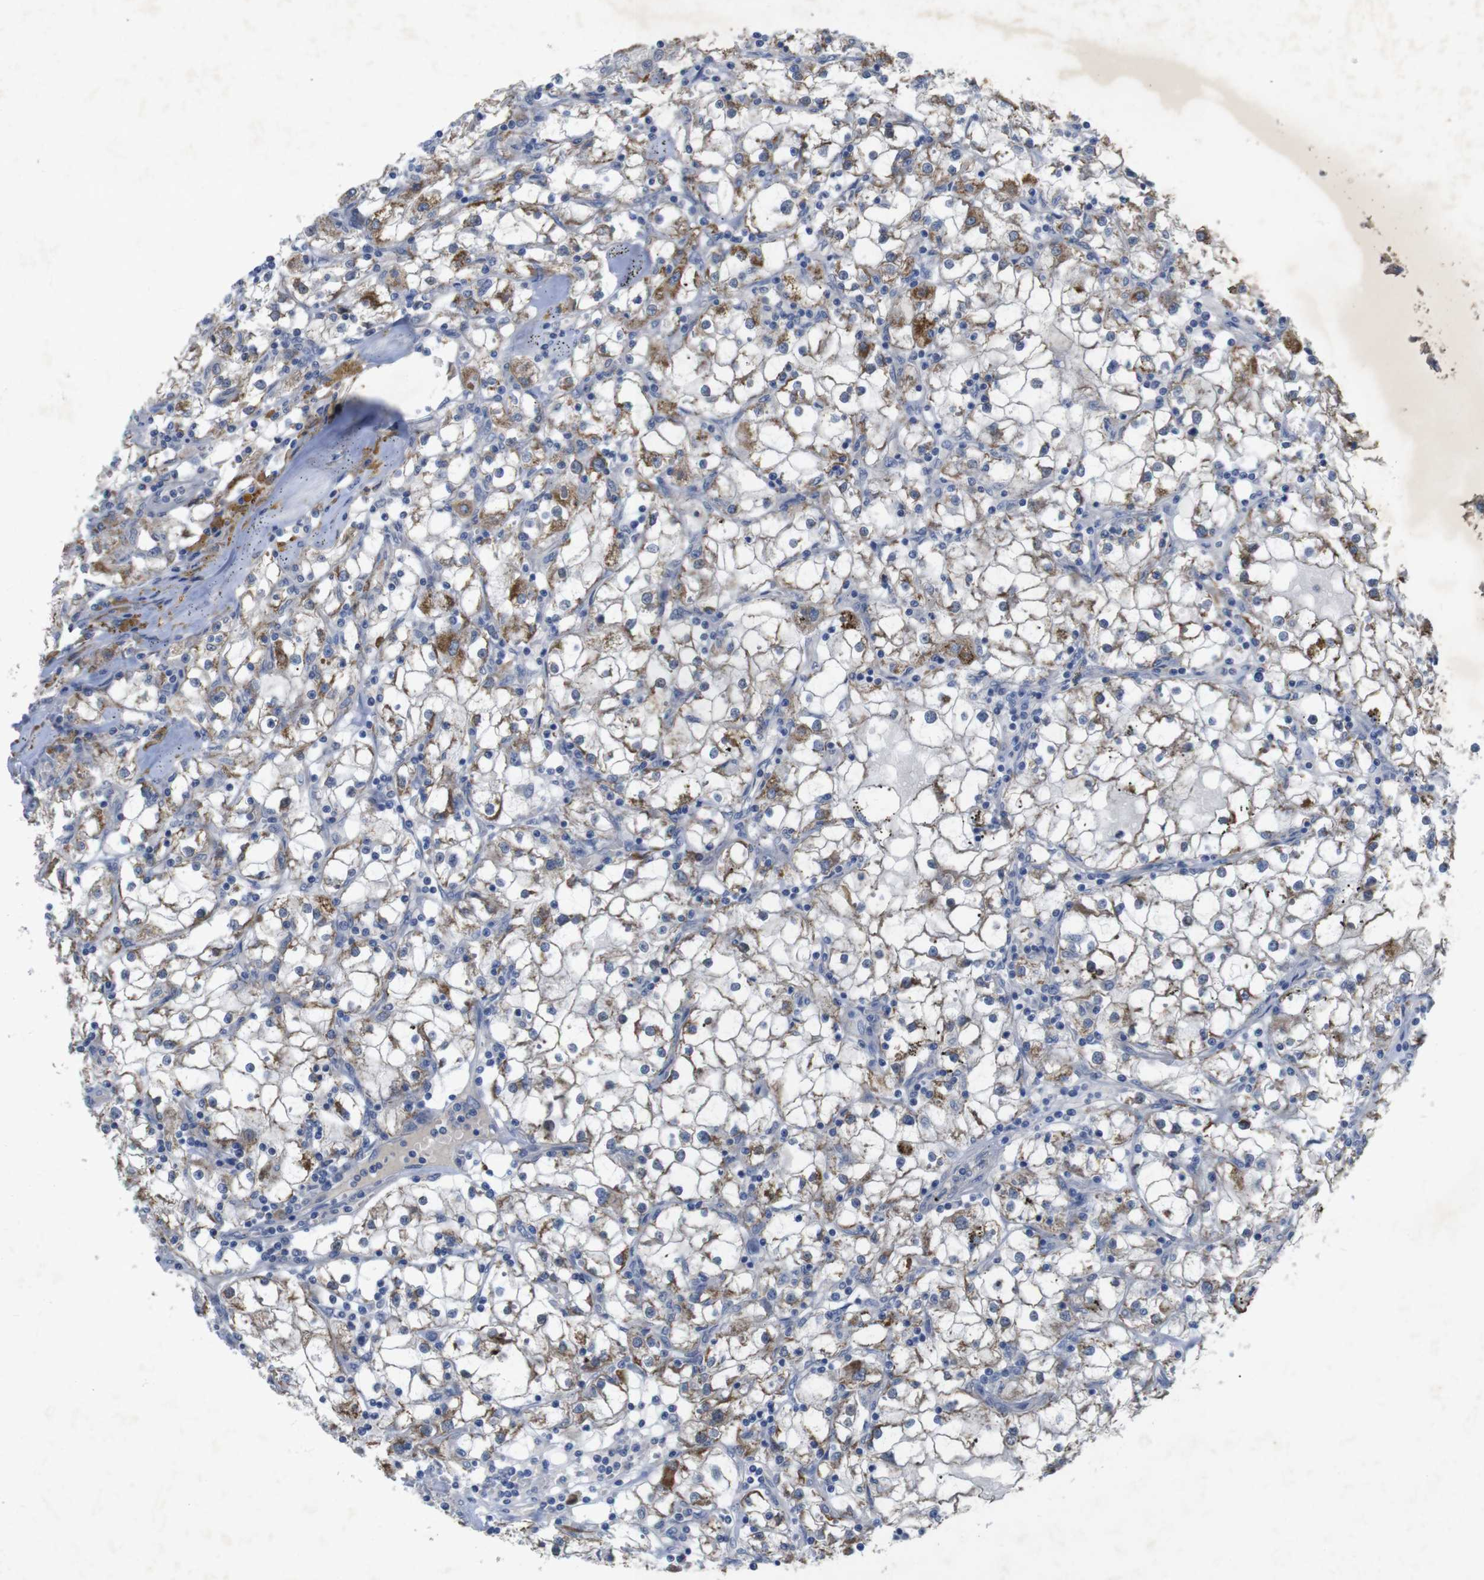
{"staining": {"intensity": "moderate", "quantity": "25%-75%", "location": "cytoplasmic/membranous"}, "tissue": "renal cancer", "cell_type": "Tumor cells", "image_type": "cancer", "snomed": [{"axis": "morphology", "description": "Adenocarcinoma, NOS"}, {"axis": "topography", "description": "Kidney"}], "caption": "Immunohistochemistry (DAB (3,3'-diaminobenzidine)) staining of renal cancer (adenocarcinoma) exhibits moderate cytoplasmic/membranous protein staining in approximately 25%-75% of tumor cells. Immunohistochemistry (ihc) stains the protein in brown and the nuclei are stained blue.", "gene": "BCAR3", "patient": {"sex": "male", "age": 56}}